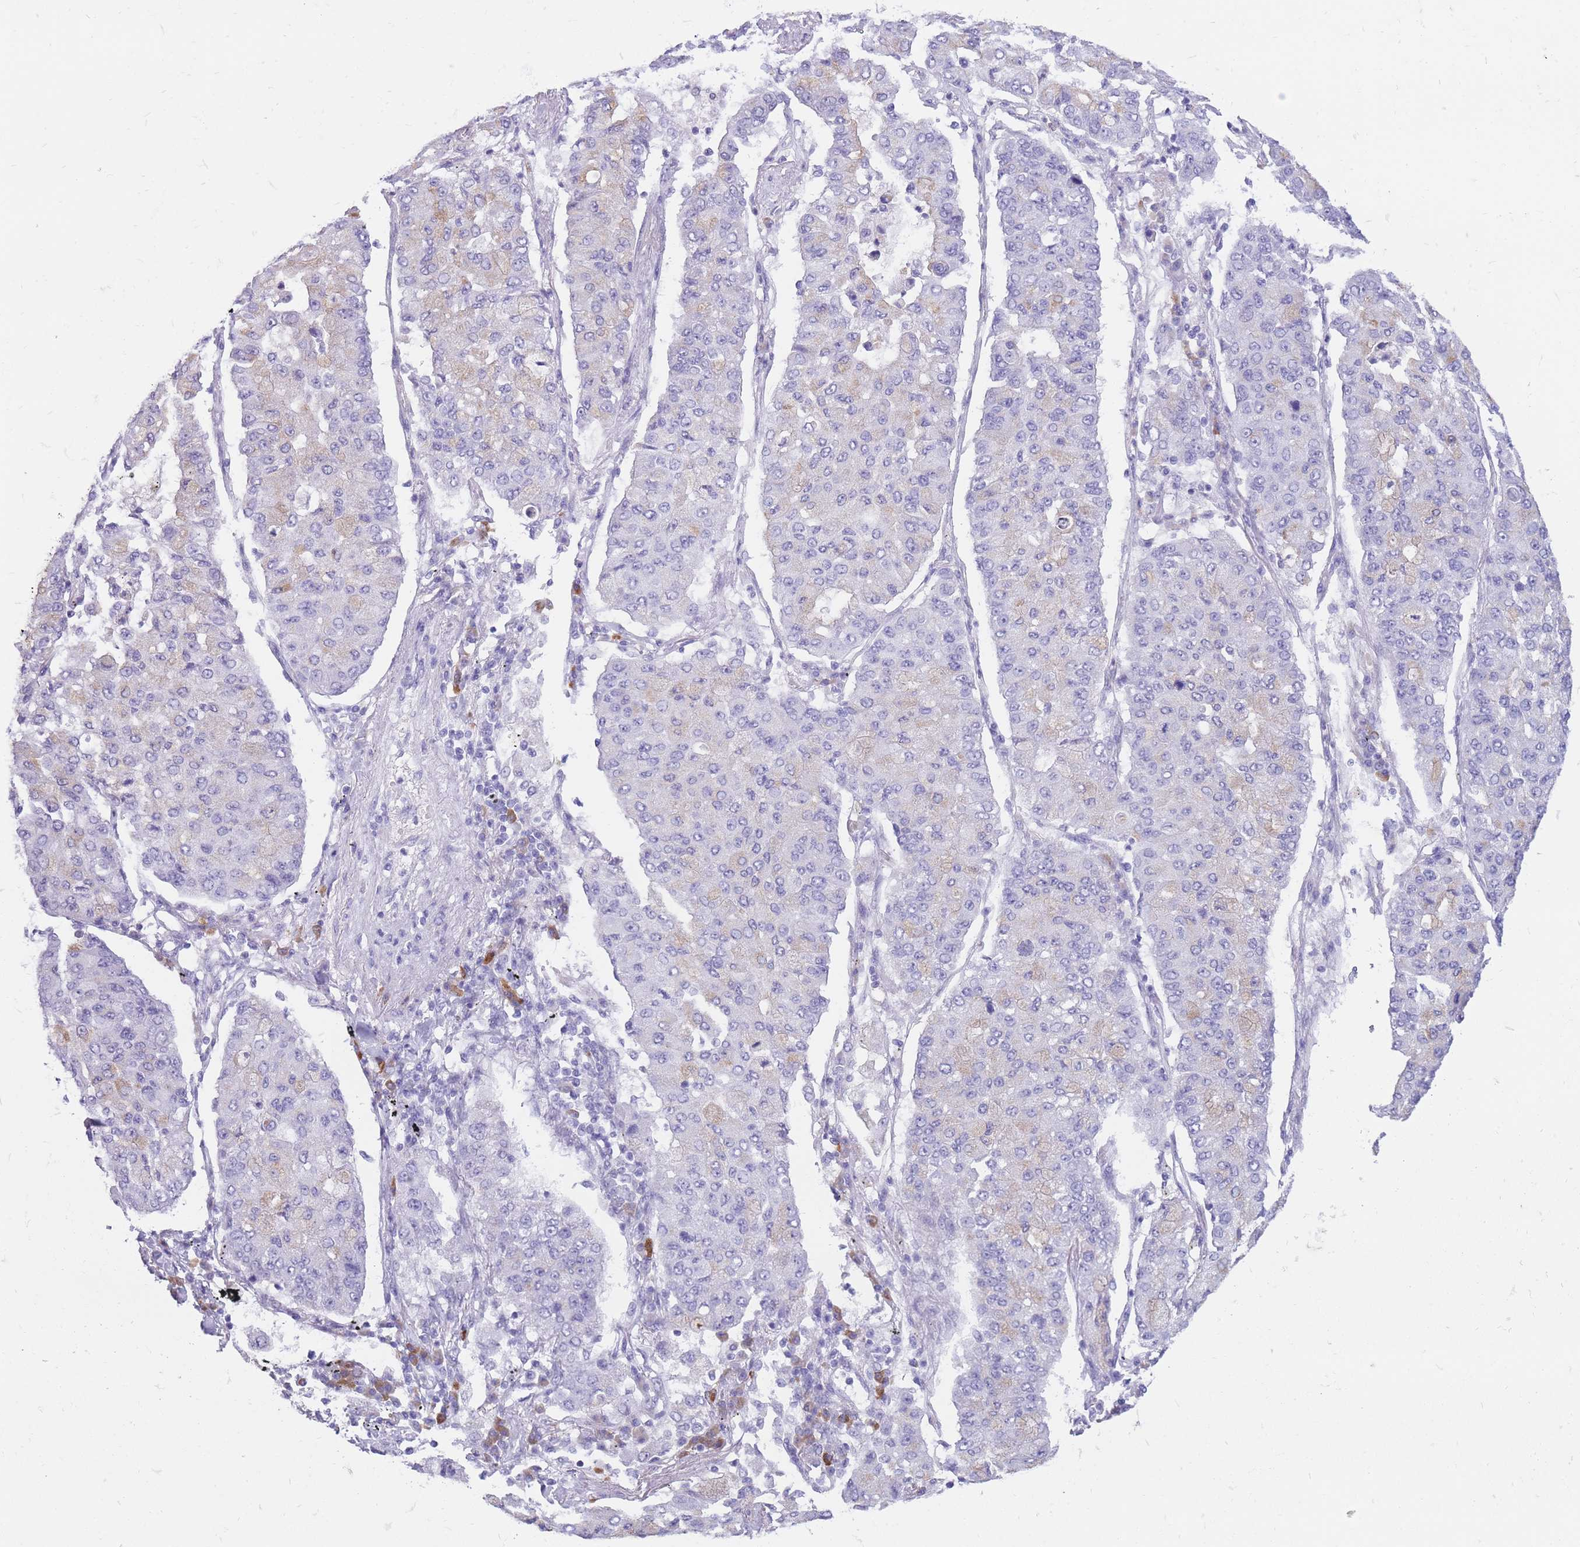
{"staining": {"intensity": "negative", "quantity": "none", "location": "none"}, "tissue": "lung cancer", "cell_type": "Tumor cells", "image_type": "cancer", "snomed": [{"axis": "morphology", "description": "Squamous cell carcinoma, NOS"}, {"axis": "topography", "description": "Lung"}], "caption": "Image shows no significant protein staining in tumor cells of lung cancer (squamous cell carcinoma).", "gene": "ZFP37", "patient": {"sex": "male", "age": 74}}